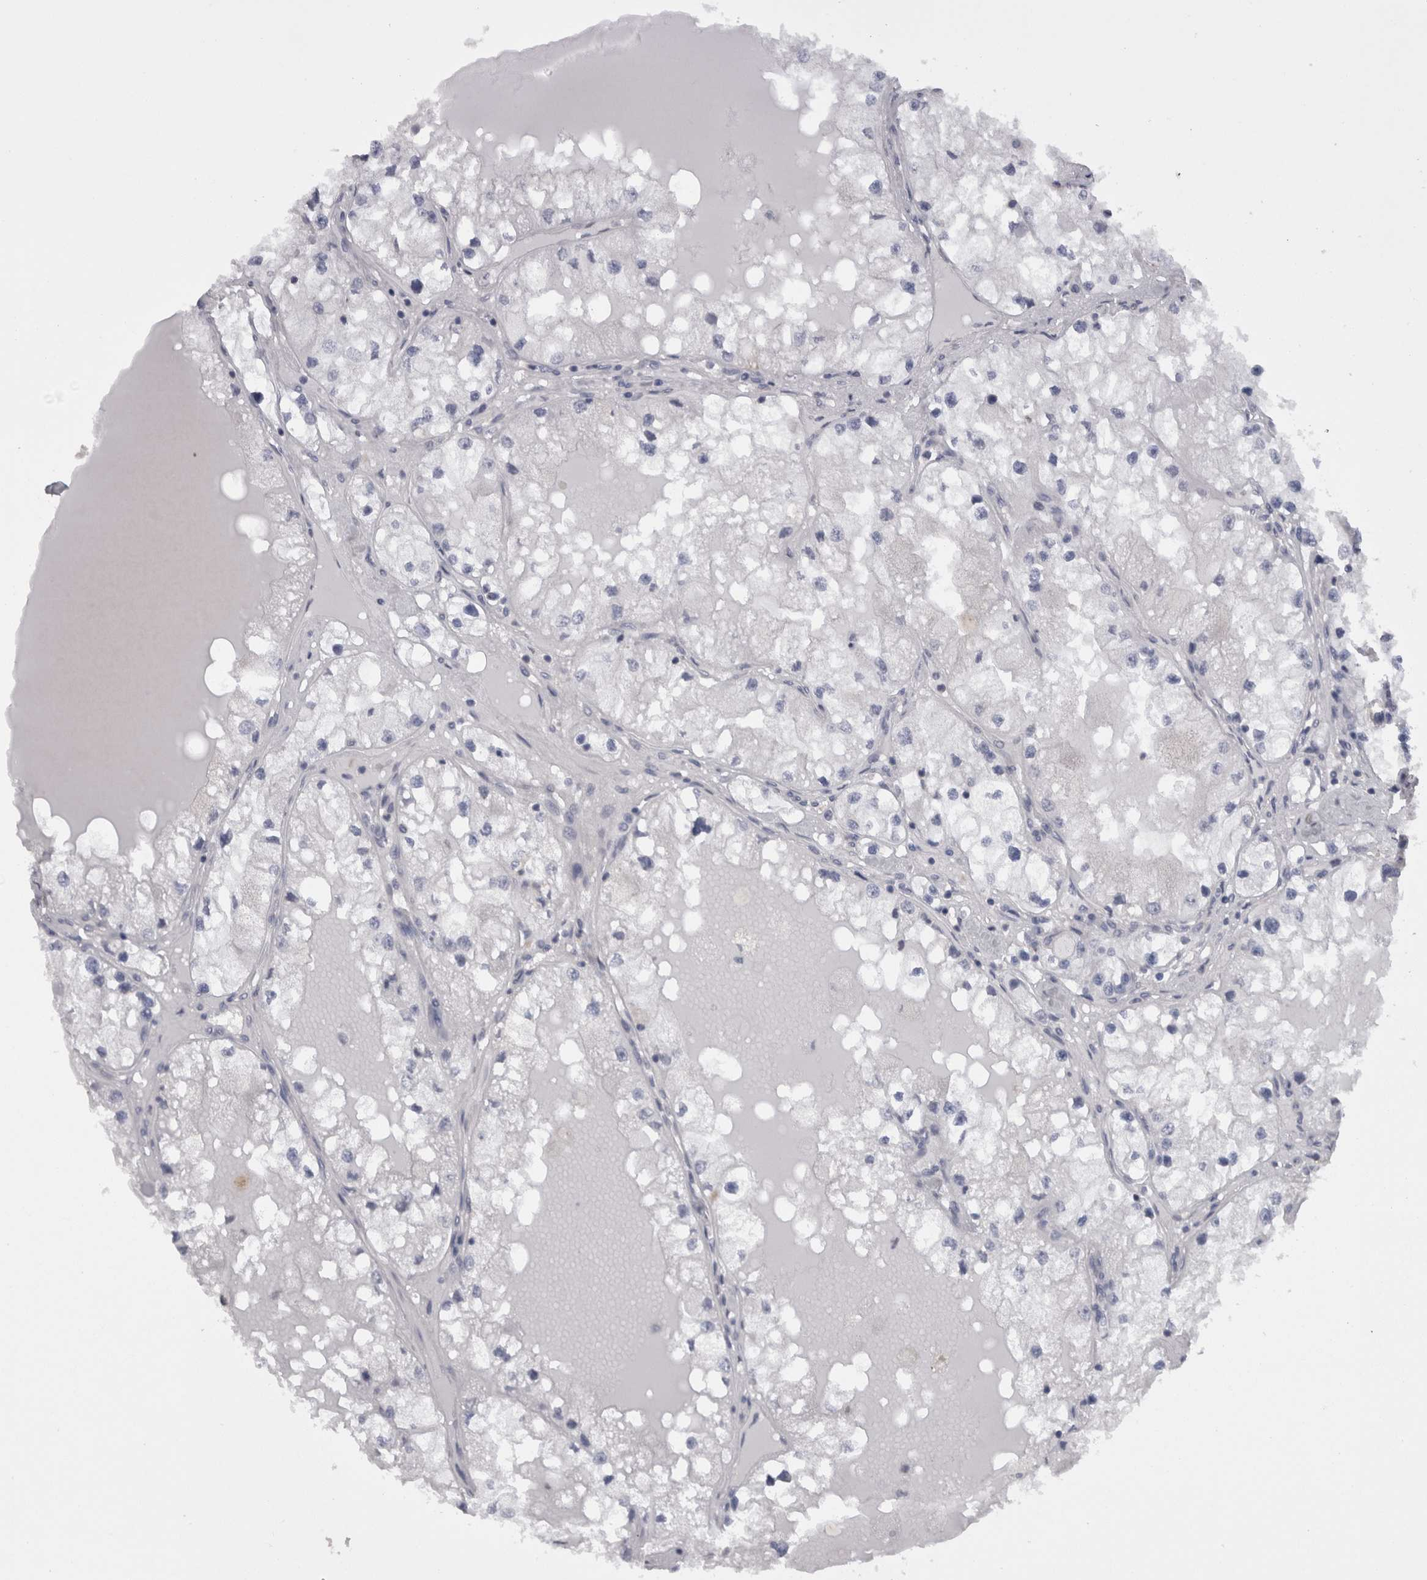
{"staining": {"intensity": "negative", "quantity": "none", "location": "none"}, "tissue": "renal cancer", "cell_type": "Tumor cells", "image_type": "cancer", "snomed": [{"axis": "morphology", "description": "Adenocarcinoma, NOS"}, {"axis": "topography", "description": "Kidney"}], "caption": "A high-resolution micrograph shows immunohistochemistry staining of renal cancer, which reveals no significant staining in tumor cells. (DAB immunohistochemistry with hematoxylin counter stain).", "gene": "CAMK2D", "patient": {"sex": "male", "age": 68}}